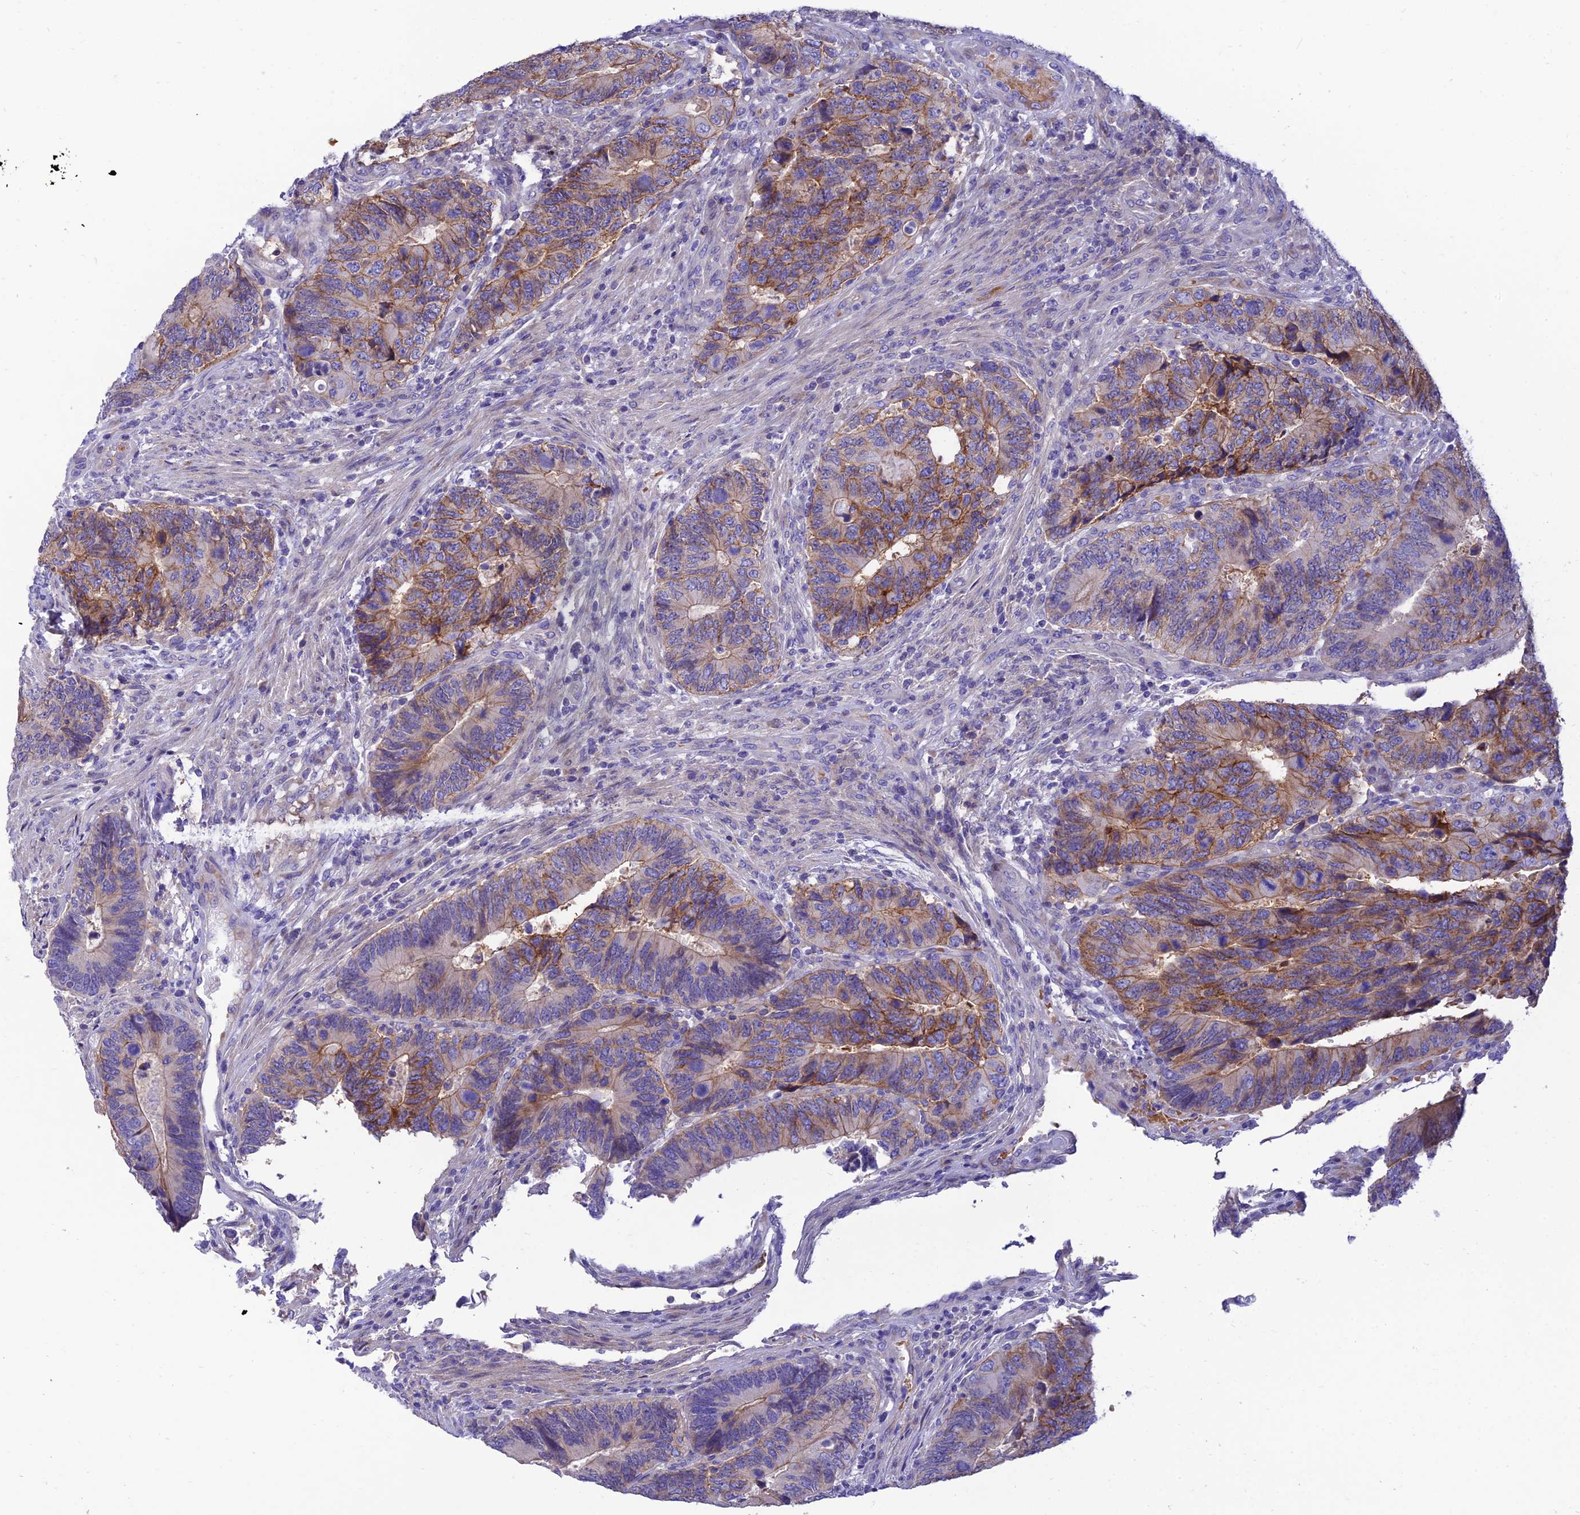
{"staining": {"intensity": "moderate", "quantity": "25%-75%", "location": "cytoplasmic/membranous"}, "tissue": "colorectal cancer", "cell_type": "Tumor cells", "image_type": "cancer", "snomed": [{"axis": "morphology", "description": "Adenocarcinoma, NOS"}, {"axis": "topography", "description": "Colon"}], "caption": "A micrograph of human colorectal cancer (adenocarcinoma) stained for a protein shows moderate cytoplasmic/membranous brown staining in tumor cells. The protein of interest is shown in brown color, while the nuclei are stained blue.", "gene": "CCDC157", "patient": {"sex": "male", "age": 87}}